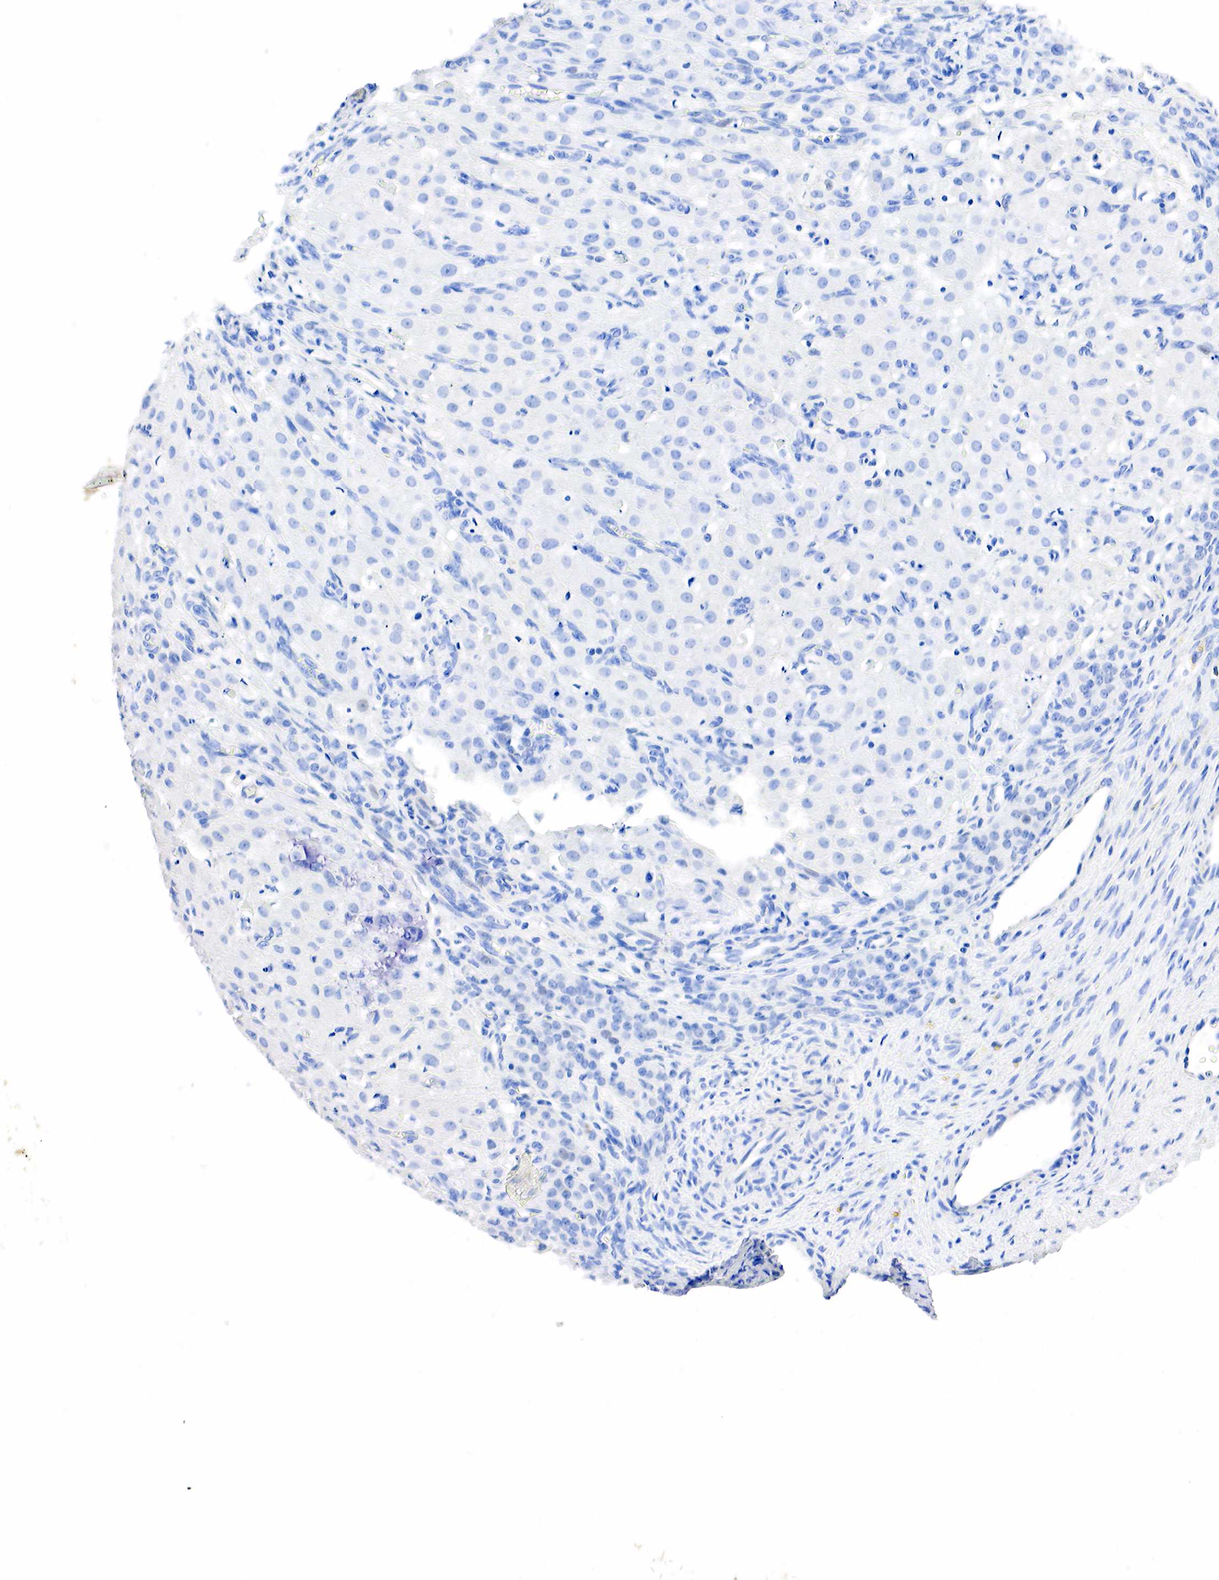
{"staining": {"intensity": "negative", "quantity": "none", "location": "none"}, "tissue": "ovary", "cell_type": "Follicle cells", "image_type": "normal", "snomed": [{"axis": "morphology", "description": "Normal tissue, NOS"}, {"axis": "topography", "description": "Ovary"}], "caption": "Immunohistochemistry (IHC) micrograph of normal ovary: human ovary stained with DAB shows no significant protein staining in follicle cells.", "gene": "SST", "patient": {"sex": "female", "age": 32}}